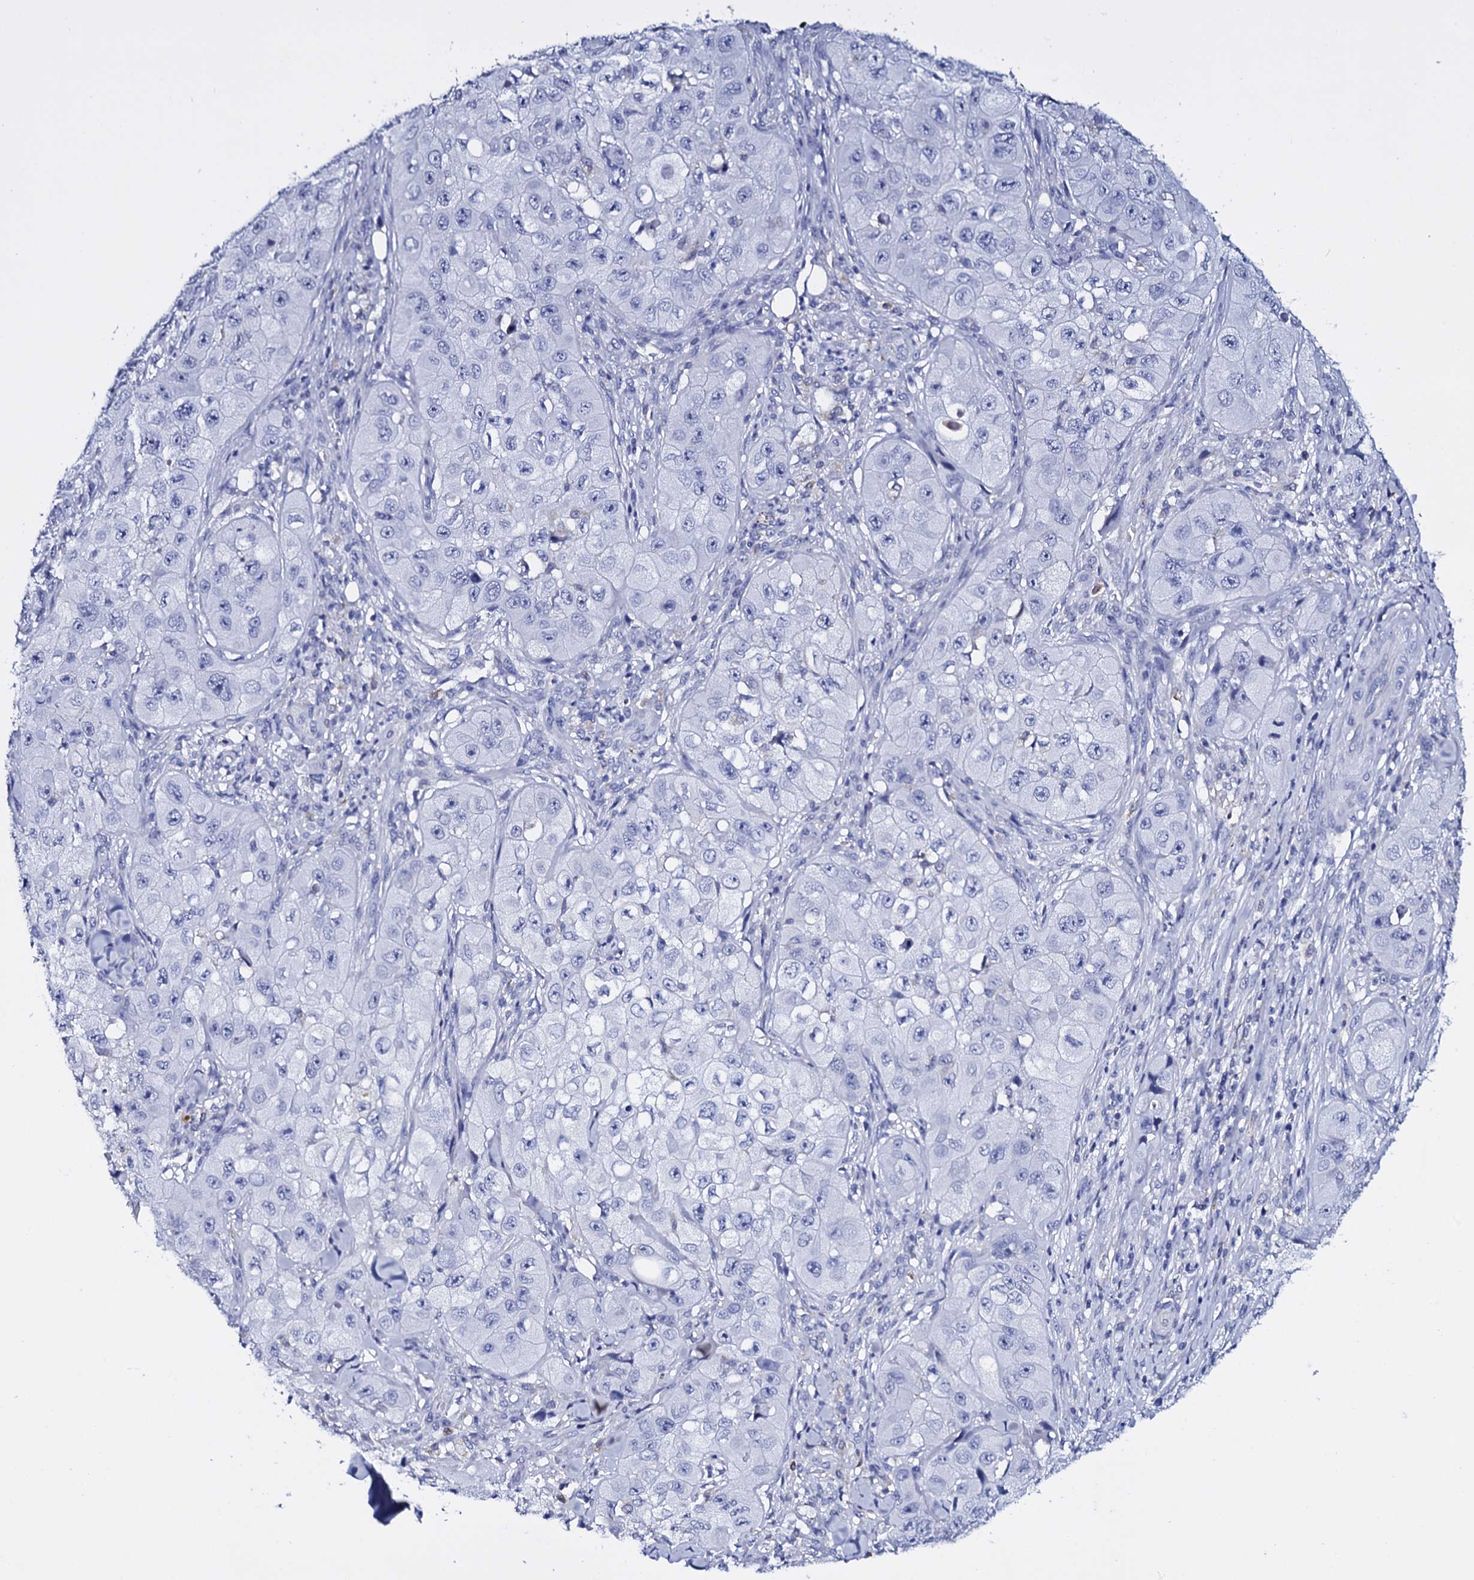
{"staining": {"intensity": "negative", "quantity": "none", "location": "none"}, "tissue": "skin cancer", "cell_type": "Tumor cells", "image_type": "cancer", "snomed": [{"axis": "morphology", "description": "Squamous cell carcinoma, NOS"}, {"axis": "topography", "description": "Skin"}, {"axis": "topography", "description": "Subcutis"}], "caption": "Image shows no protein staining in tumor cells of skin cancer tissue.", "gene": "ITPRID2", "patient": {"sex": "male", "age": 73}}